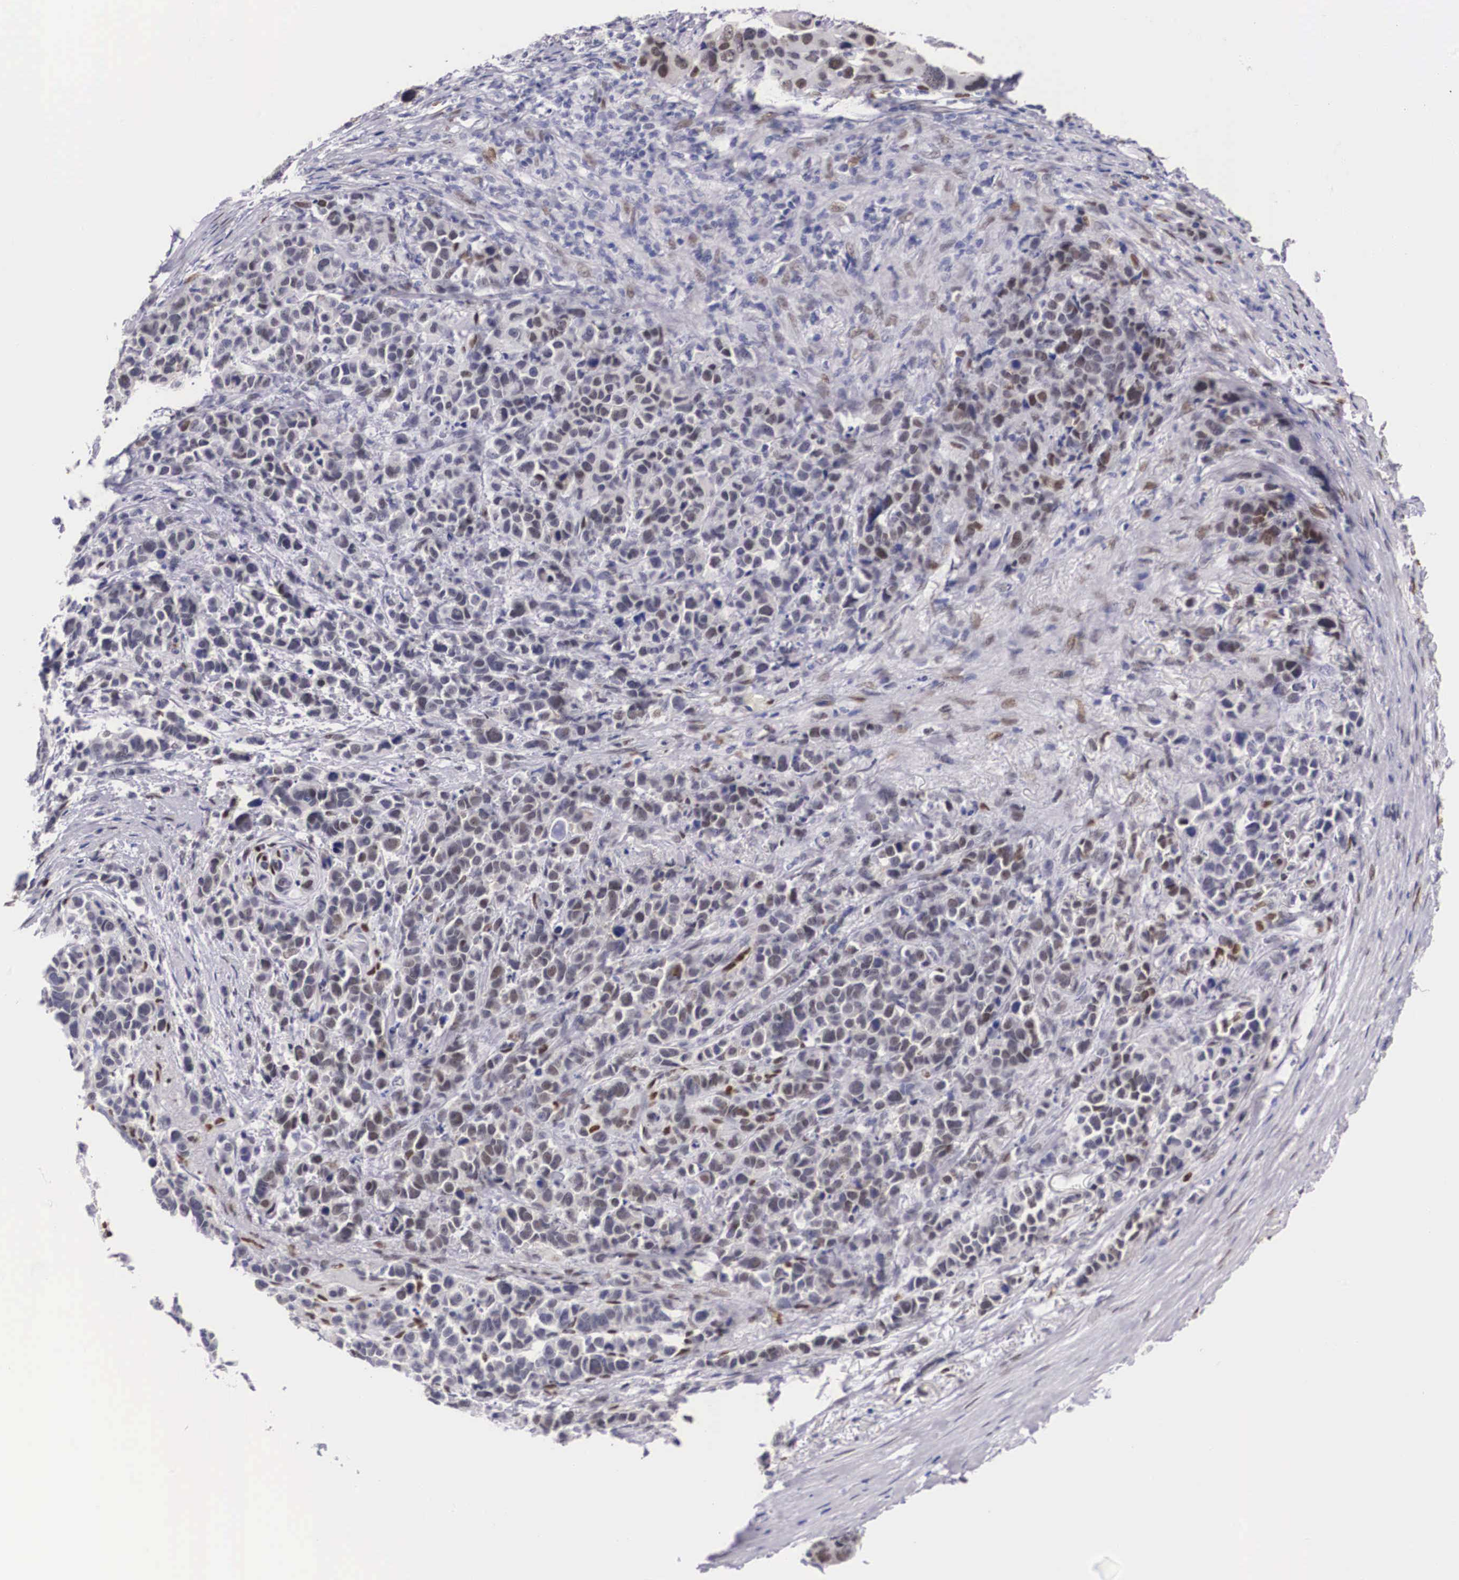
{"staining": {"intensity": "moderate", "quantity": "25%-75%", "location": "nuclear"}, "tissue": "stomach cancer", "cell_type": "Tumor cells", "image_type": "cancer", "snomed": [{"axis": "morphology", "description": "Adenocarcinoma, NOS"}, {"axis": "topography", "description": "Stomach, upper"}], "caption": "Human stomach cancer (adenocarcinoma) stained with a brown dye exhibits moderate nuclear positive staining in approximately 25%-75% of tumor cells.", "gene": "KHDRBS3", "patient": {"sex": "male", "age": 71}}